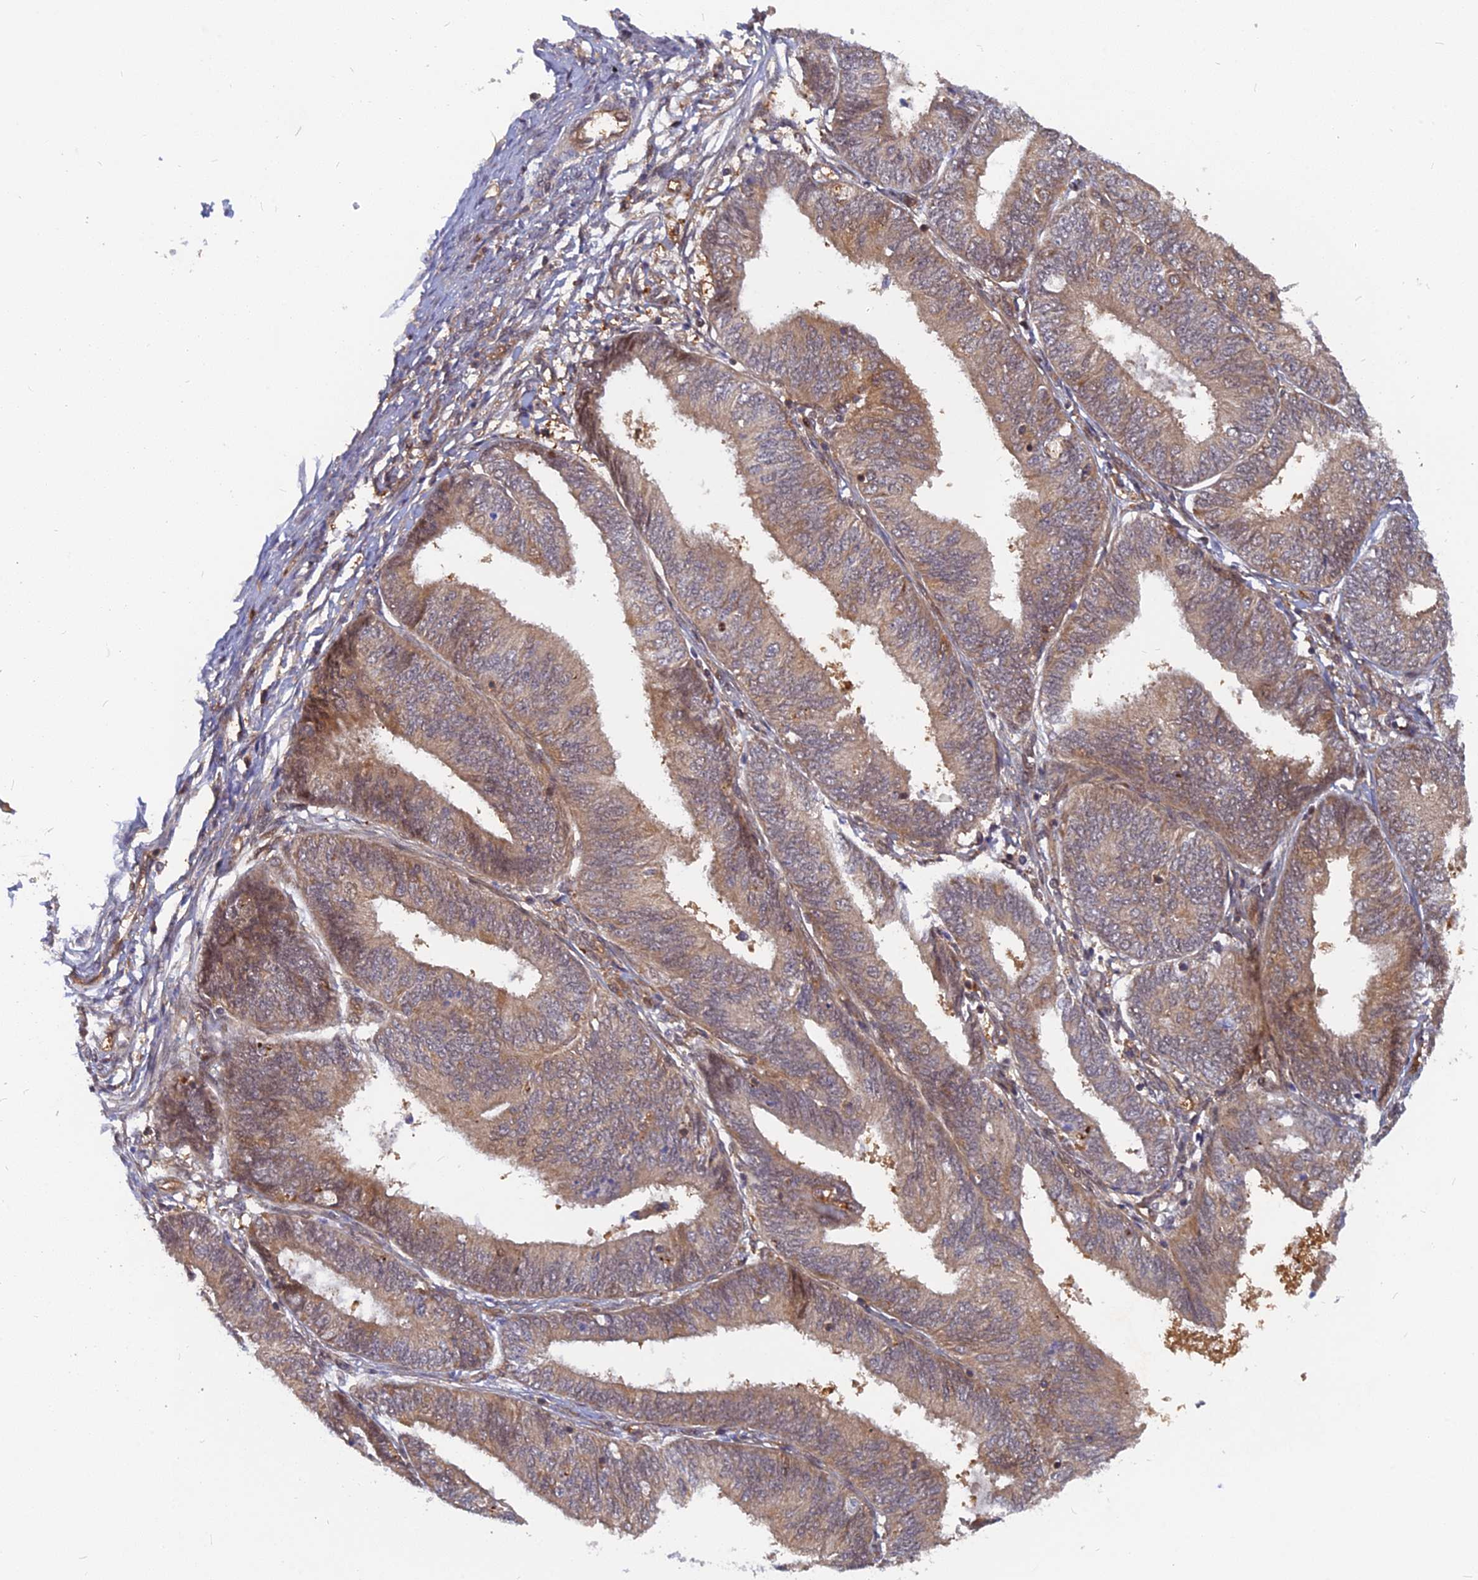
{"staining": {"intensity": "moderate", "quantity": ">75%", "location": "cytoplasmic/membranous"}, "tissue": "endometrial cancer", "cell_type": "Tumor cells", "image_type": "cancer", "snomed": [{"axis": "morphology", "description": "Adenocarcinoma, NOS"}, {"axis": "topography", "description": "Endometrium"}], "caption": "Immunohistochemistry staining of endometrial cancer (adenocarcinoma), which shows medium levels of moderate cytoplasmic/membranous positivity in approximately >75% of tumor cells indicating moderate cytoplasmic/membranous protein expression. The staining was performed using DAB (brown) for protein detection and nuclei were counterstained in hematoxylin (blue).", "gene": "ARL2BP", "patient": {"sex": "female", "age": 58}}